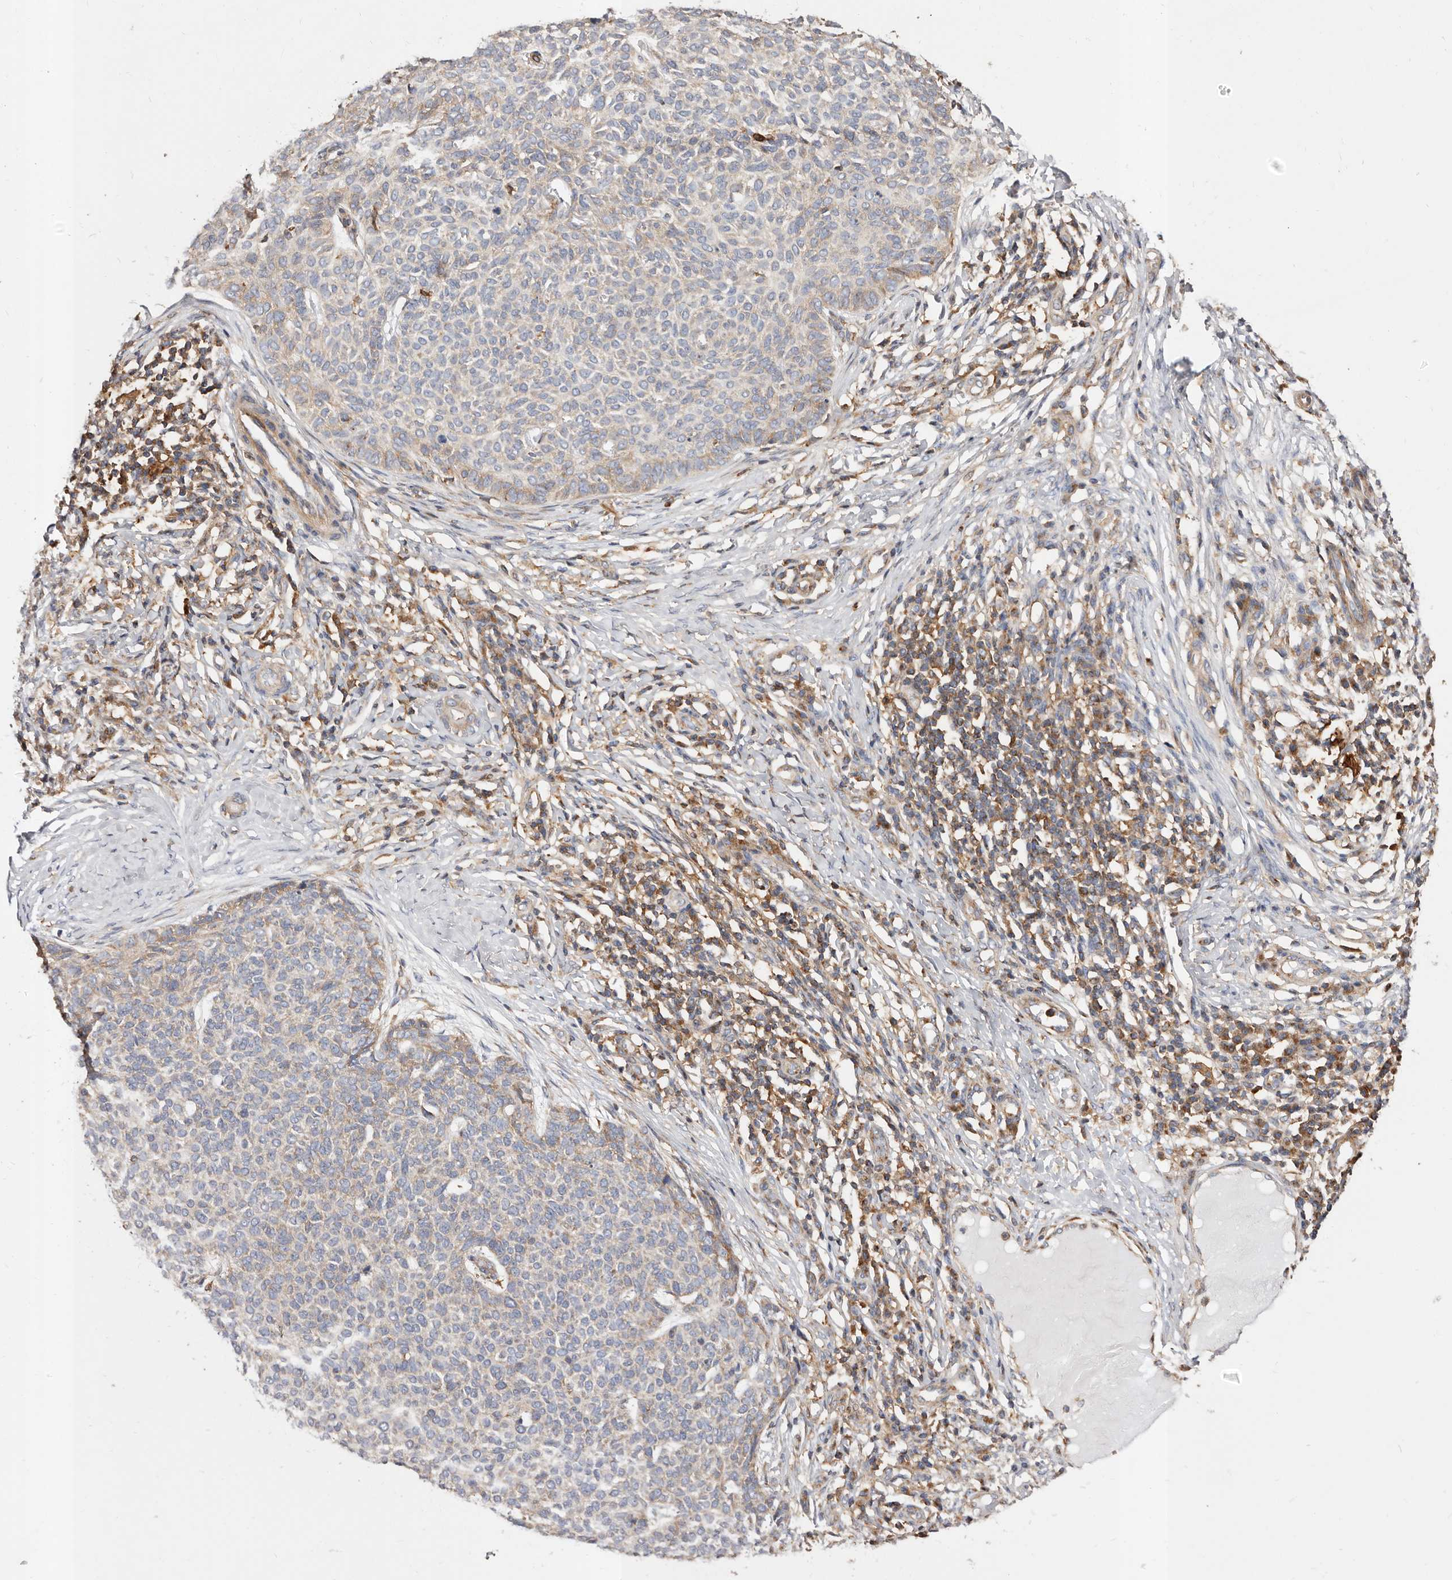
{"staining": {"intensity": "weak", "quantity": "<25%", "location": "cytoplasmic/membranous"}, "tissue": "skin cancer", "cell_type": "Tumor cells", "image_type": "cancer", "snomed": [{"axis": "morphology", "description": "Normal tissue, NOS"}, {"axis": "morphology", "description": "Basal cell carcinoma"}, {"axis": "topography", "description": "Skin"}], "caption": "A photomicrograph of human basal cell carcinoma (skin) is negative for staining in tumor cells.", "gene": "COQ8B", "patient": {"sex": "male", "age": 50}}